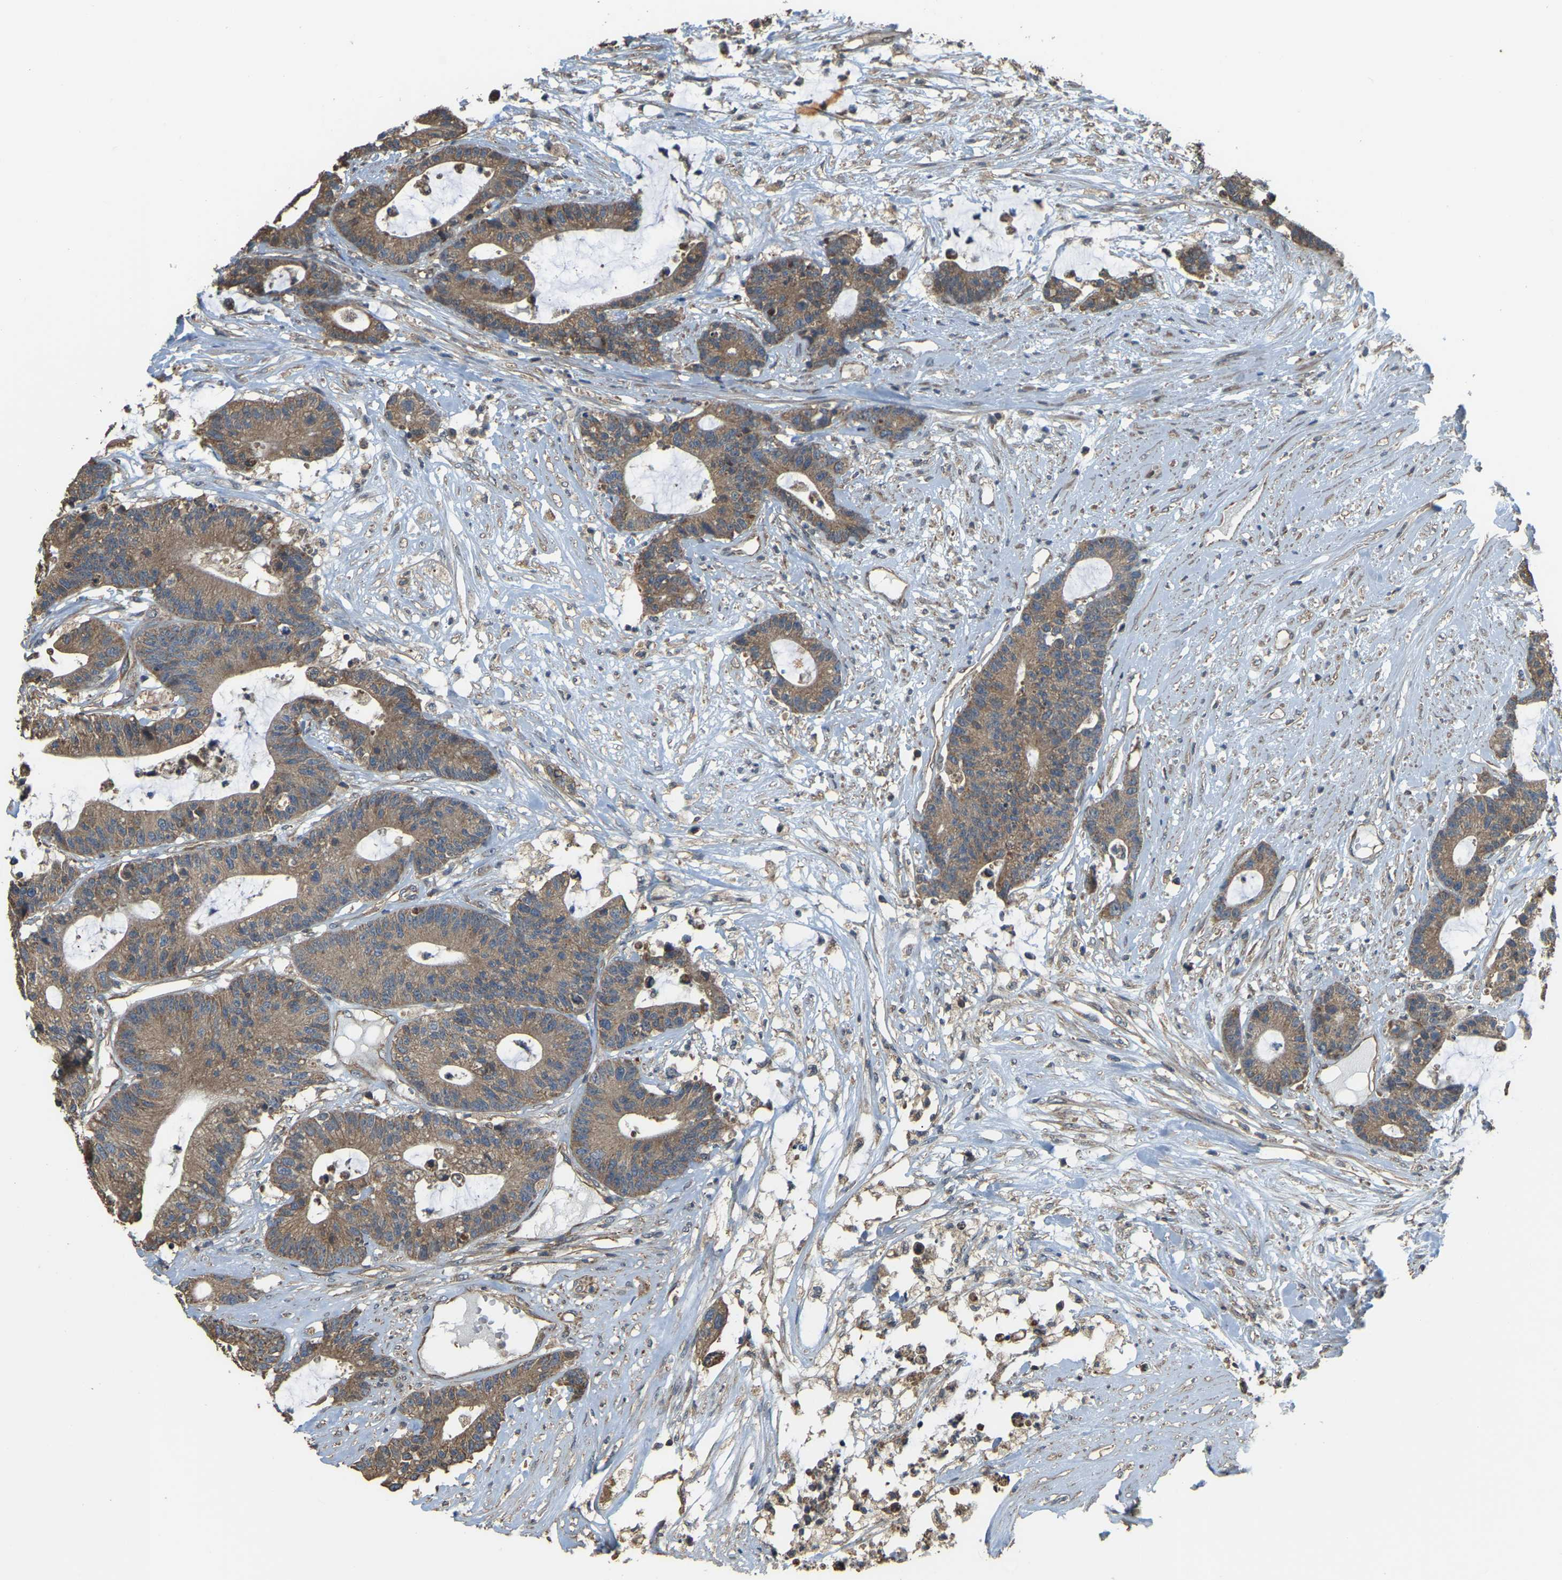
{"staining": {"intensity": "moderate", "quantity": ">75%", "location": "cytoplasmic/membranous"}, "tissue": "colorectal cancer", "cell_type": "Tumor cells", "image_type": "cancer", "snomed": [{"axis": "morphology", "description": "Adenocarcinoma, NOS"}, {"axis": "topography", "description": "Colon"}], "caption": "A high-resolution photomicrograph shows immunohistochemistry staining of colorectal adenocarcinoma, which exhibits moderate cytoplasmic/membranous expression in about >75% of tumor cells.", "gene": "GNG2", "patient": {"sex": "female", "age": 84}}